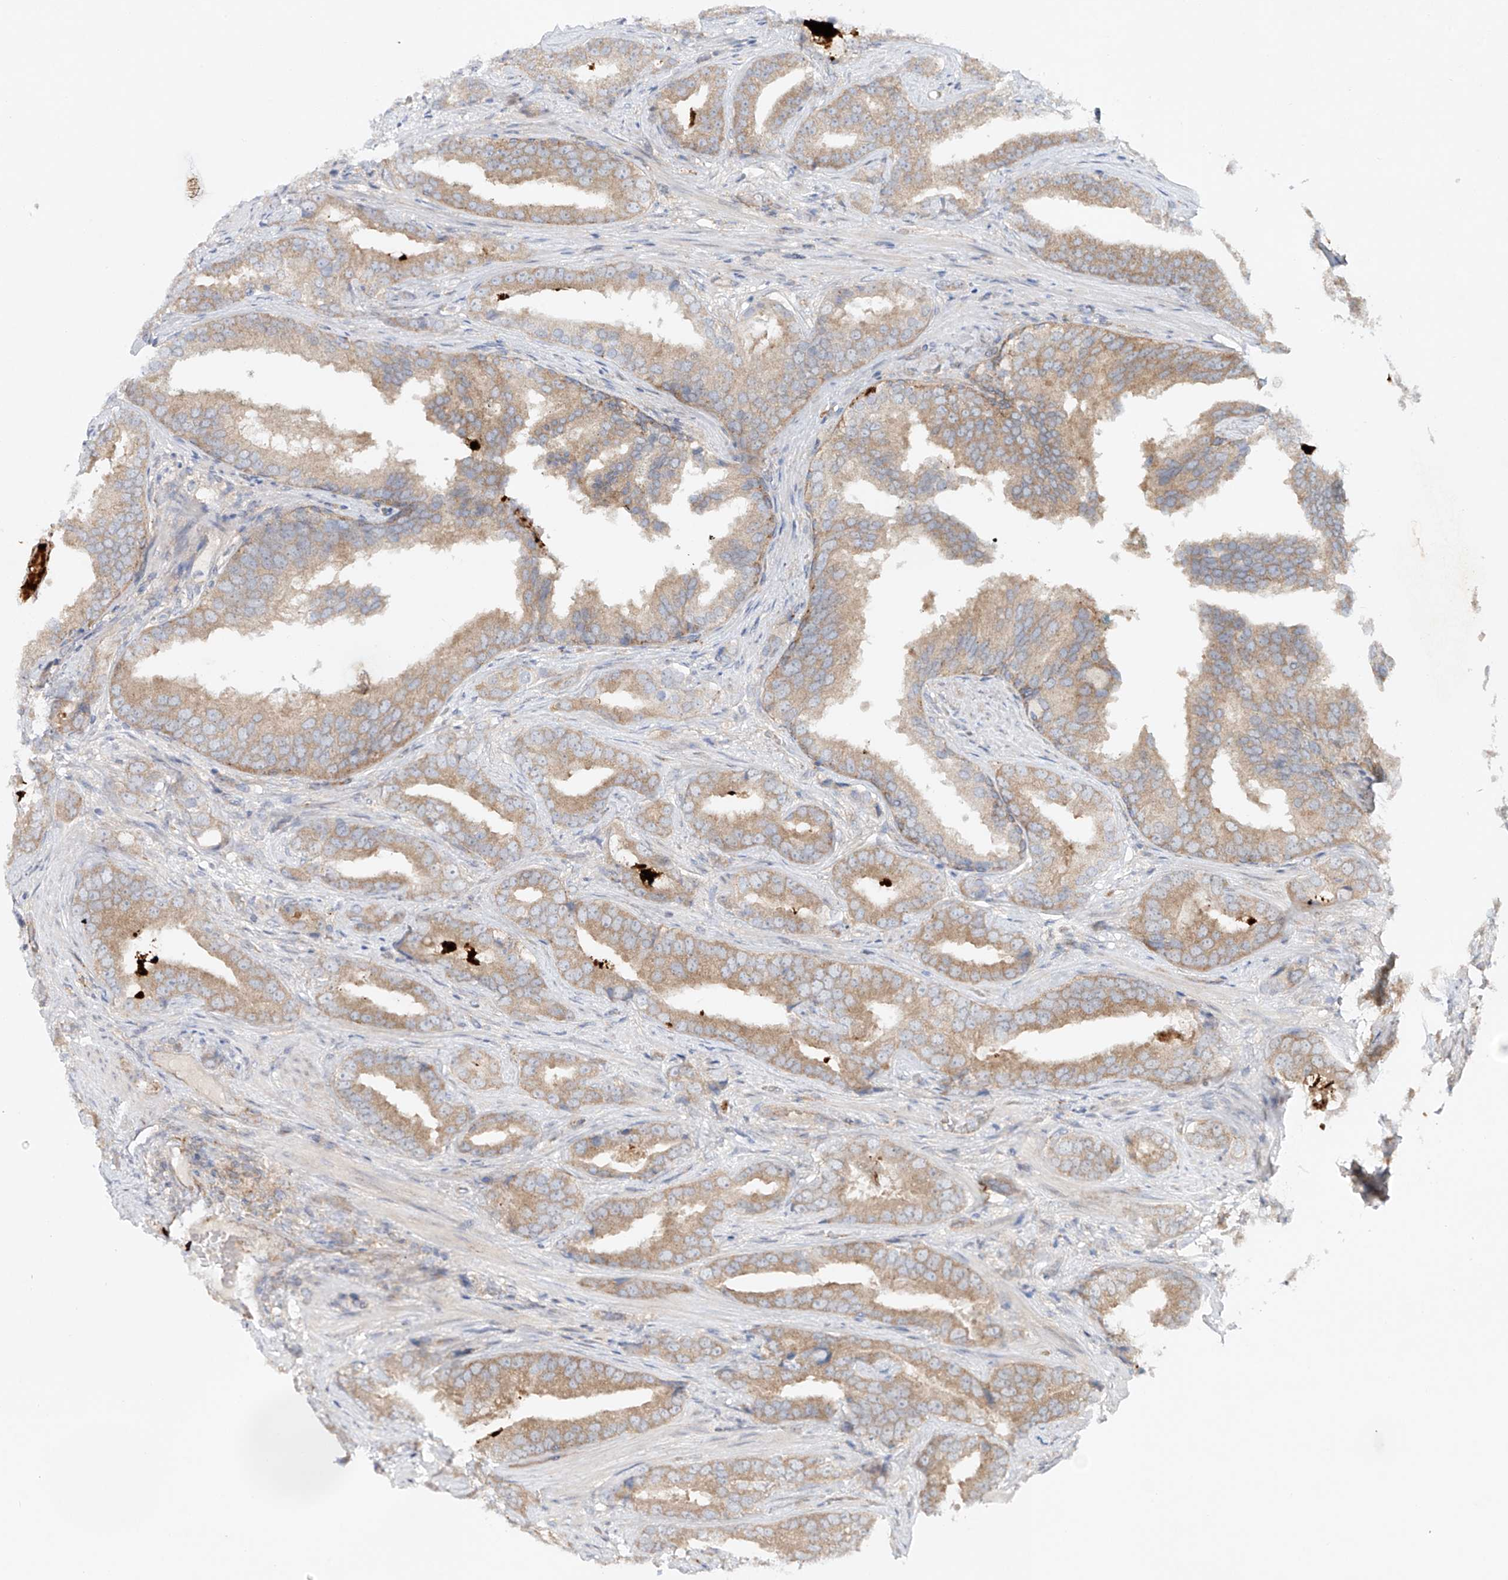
{"staining": {"intensity": "moderate", "quantity": ">75%", "location": "cytoplasmic/membranous"}, "tissue": "prostate cancer", "cell_type": "Tumor cells", "image_type": "cancer", "snomed": [{"axis": "morphology", "description": "Adenocarcinoma, Low grade"}, {"axis": "topography", "description": "Prostate"}], "caption": "An immunohistochemistry (IHC) photomicrograph of neoplastic tissue is shown. Protein staining in brown labels moderate cytoplasmic/membranous positivity in prostate adenocarcinoma (low-grade) within tumor cells.", "gene": "TJAP1", "patient": {"sex": "male", "age": 67}}